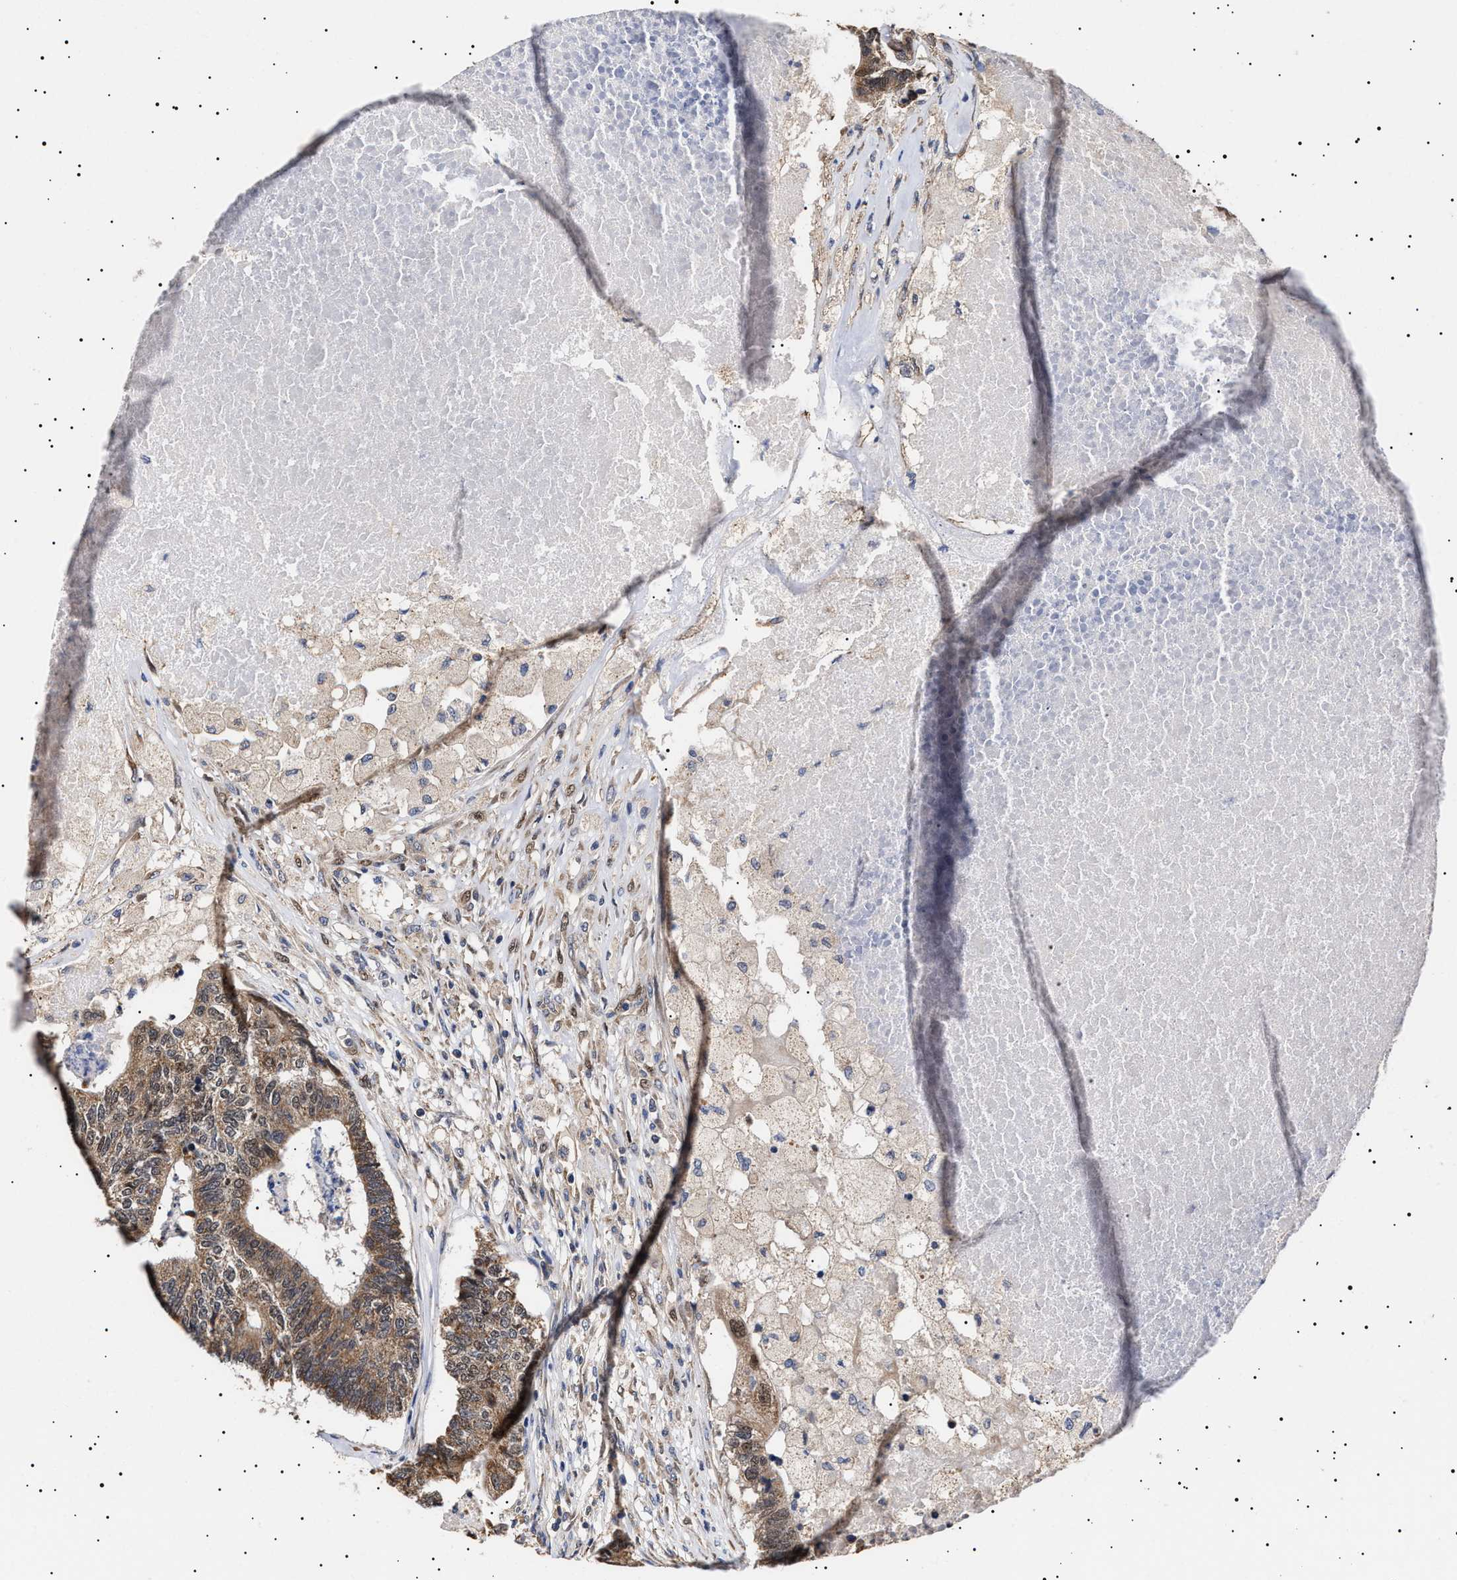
{"staining": {"intensity": "moderate", "quantity": ">75%", "location": "cytoplasmic/membranous"}, "tissue": "colorectal cancer", "cell_type": "Tumor cells", "image_type": "cancer", "snomed": [{"axis": "morphology", "description": "Adenocarcinoma, NOS"}, {"axis": "topography", "description": "Colon"}], "caption": "The immunohistochemical stain shows moderate cytoplasmic/membranous expression in tumor cells of adenocarcinoma (colorectal) tissue.", "gene": "KRBA1", "patient": {"sex": "female", "age": 67}}